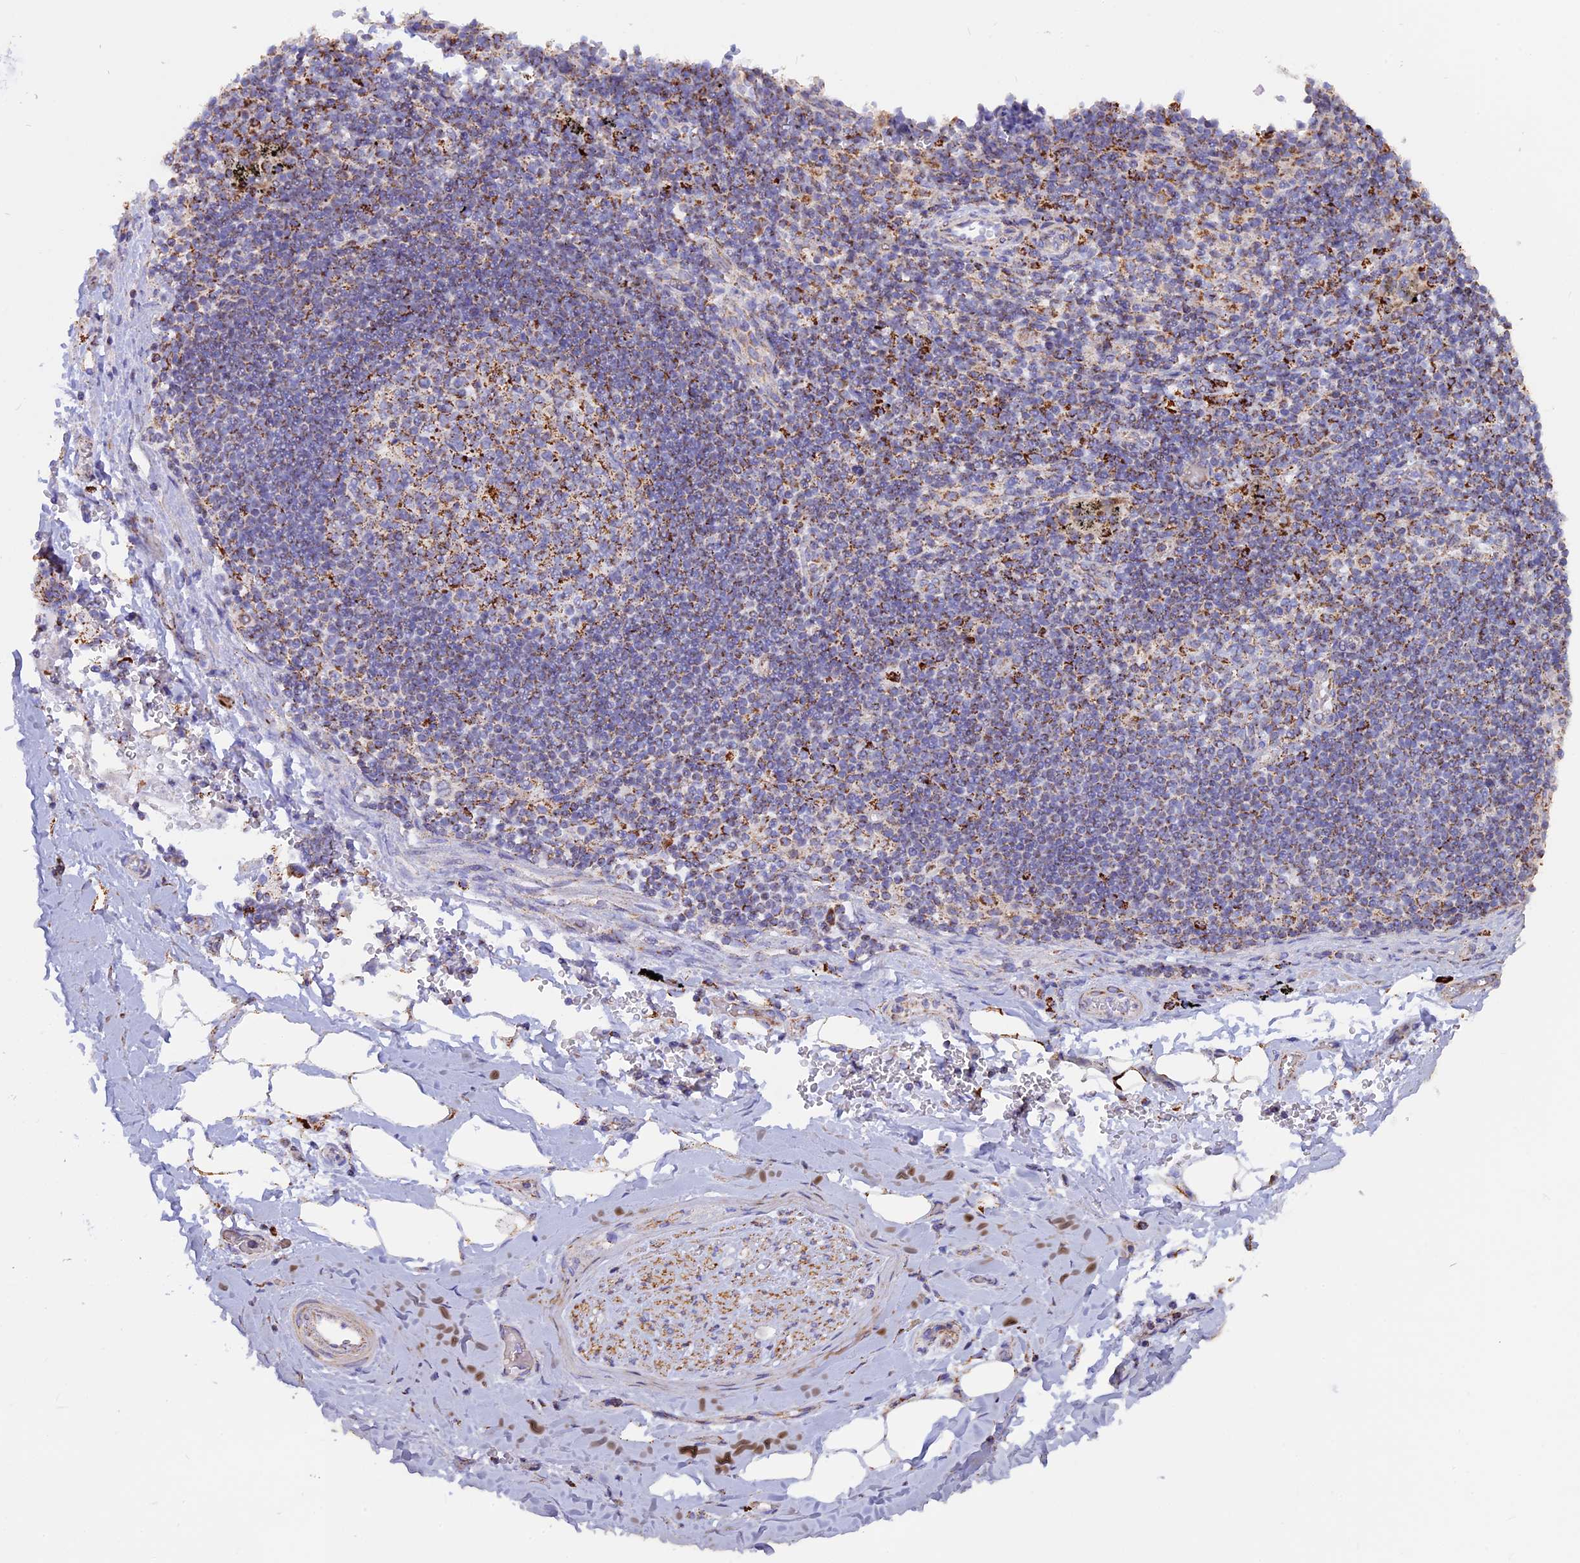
{"staining": {"intensity": "negative", "quantity": "none", "location": "none"}, "tissue": "adipose tissue", "cell_type": "Adipocytes", "image_type": "normal", "snomed": [{"axis": "morphology", "description": "Normal tissue, NOS"}, {"axis": "topography", "description": "Lymph node"}, {"axis": "topography", "description": "Cartilage tissue"}, {"axis": "topography", "description": "Bronchus"}], "caption": "Immunohistochemistry (IHC) of unremarkable adipose tissue reveals no positivity in adipocytes. The staining was performed using DAB to visualize the protein expression in brown, while the nuclei were stained in blue with hematoxylin (Magnification: 20x).", "gene": "GCDH", "patient": {"sex": "male", "age": 63}}